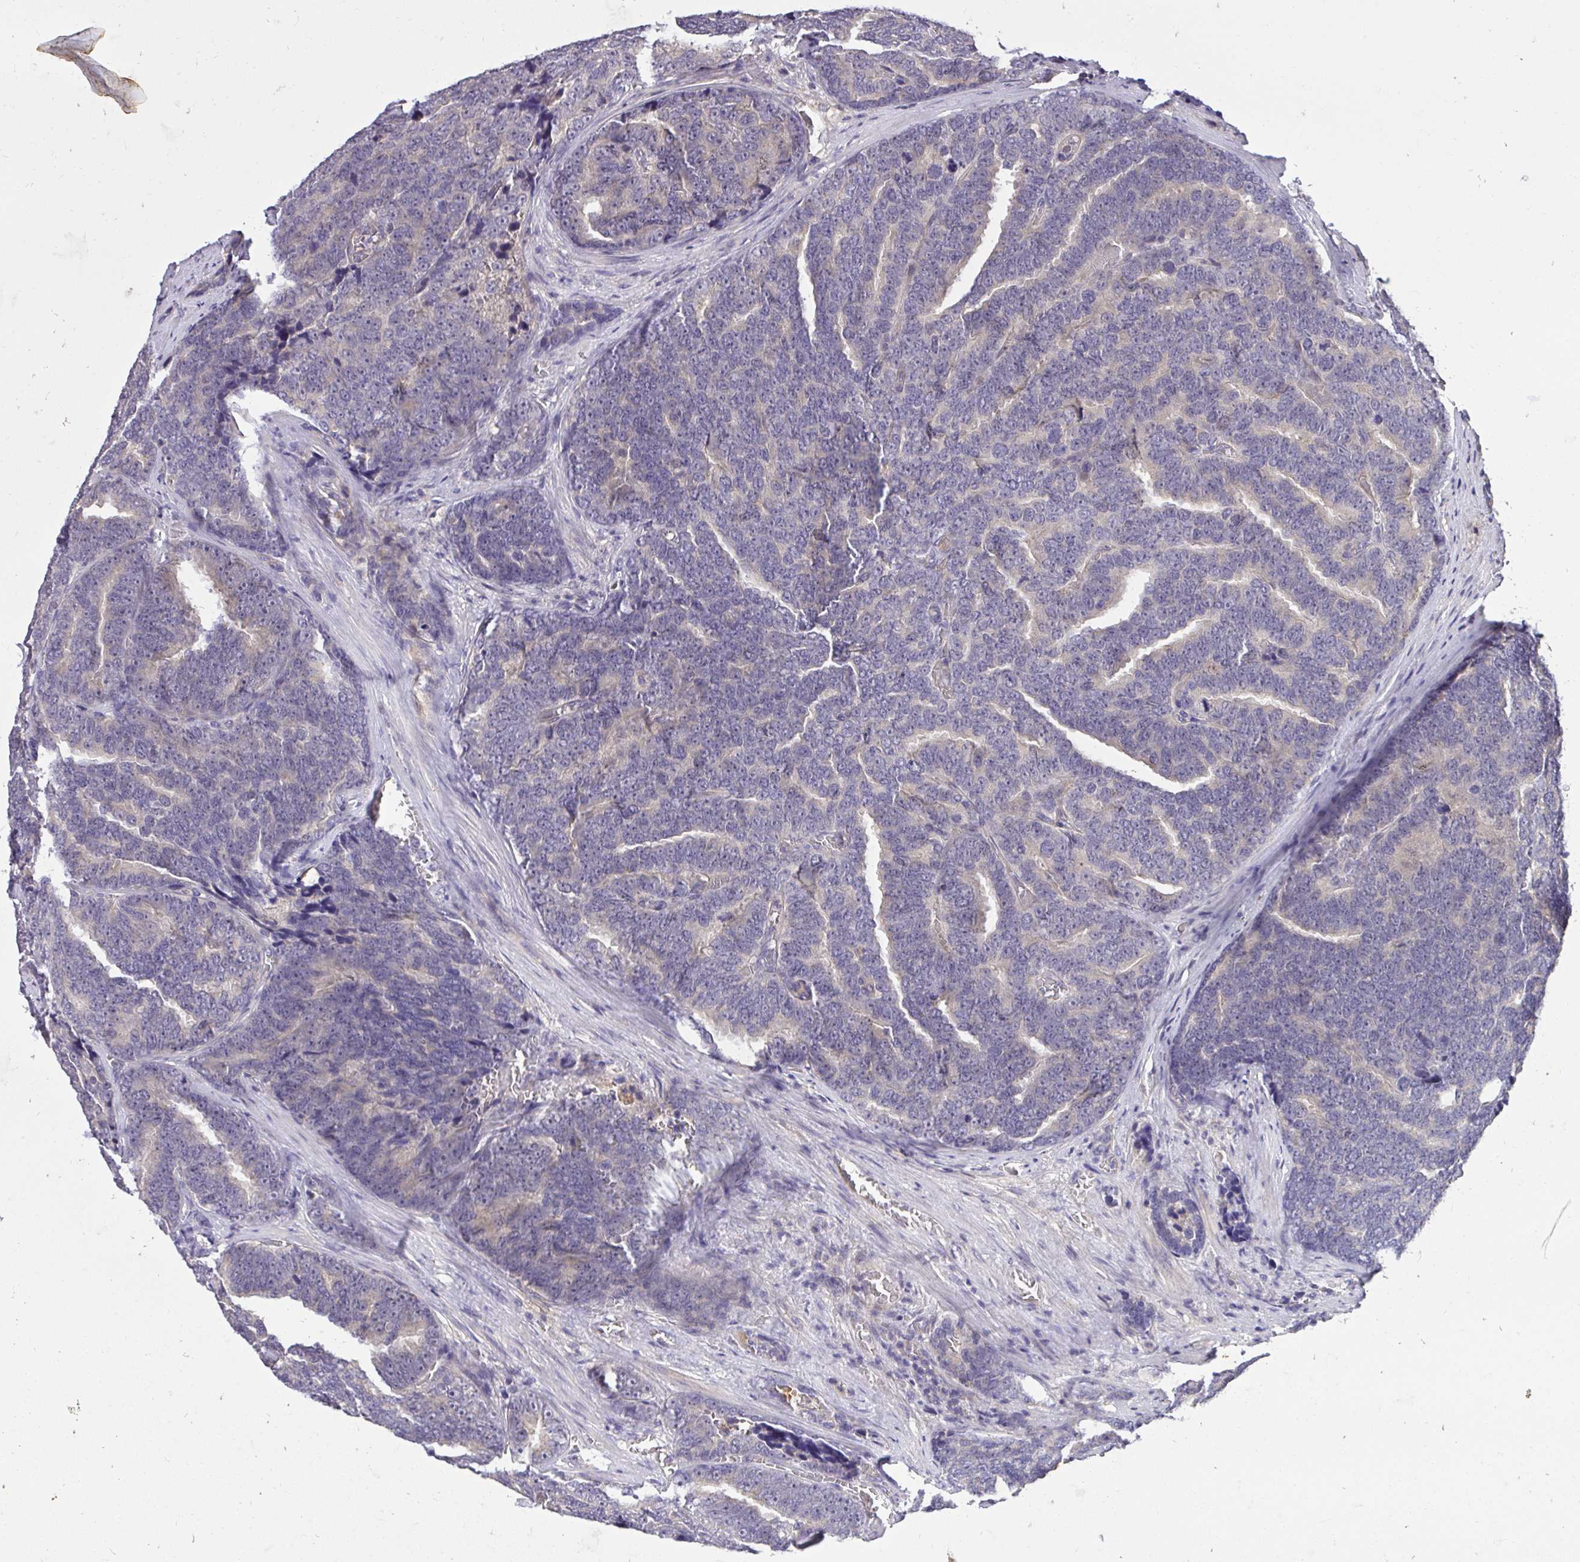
{"staining": {"intensity": "negative", "quantity": "none", "location": "none"}, "tissue": "prostate cancer", "cell_type": "Tumor cells", "image_type": "cancer", "snomed": [{"axis": "morphology", "description": "Adenocarcinoma, Low grade"}, {"axis": "topography", "description": "Prostate"}], "caption": "IHC of human prostate low-grade adenocarcinoma shows no staining in tumor cells.", "gene": "C19orf54", "patient": {"sex": "male", "age": 62}}